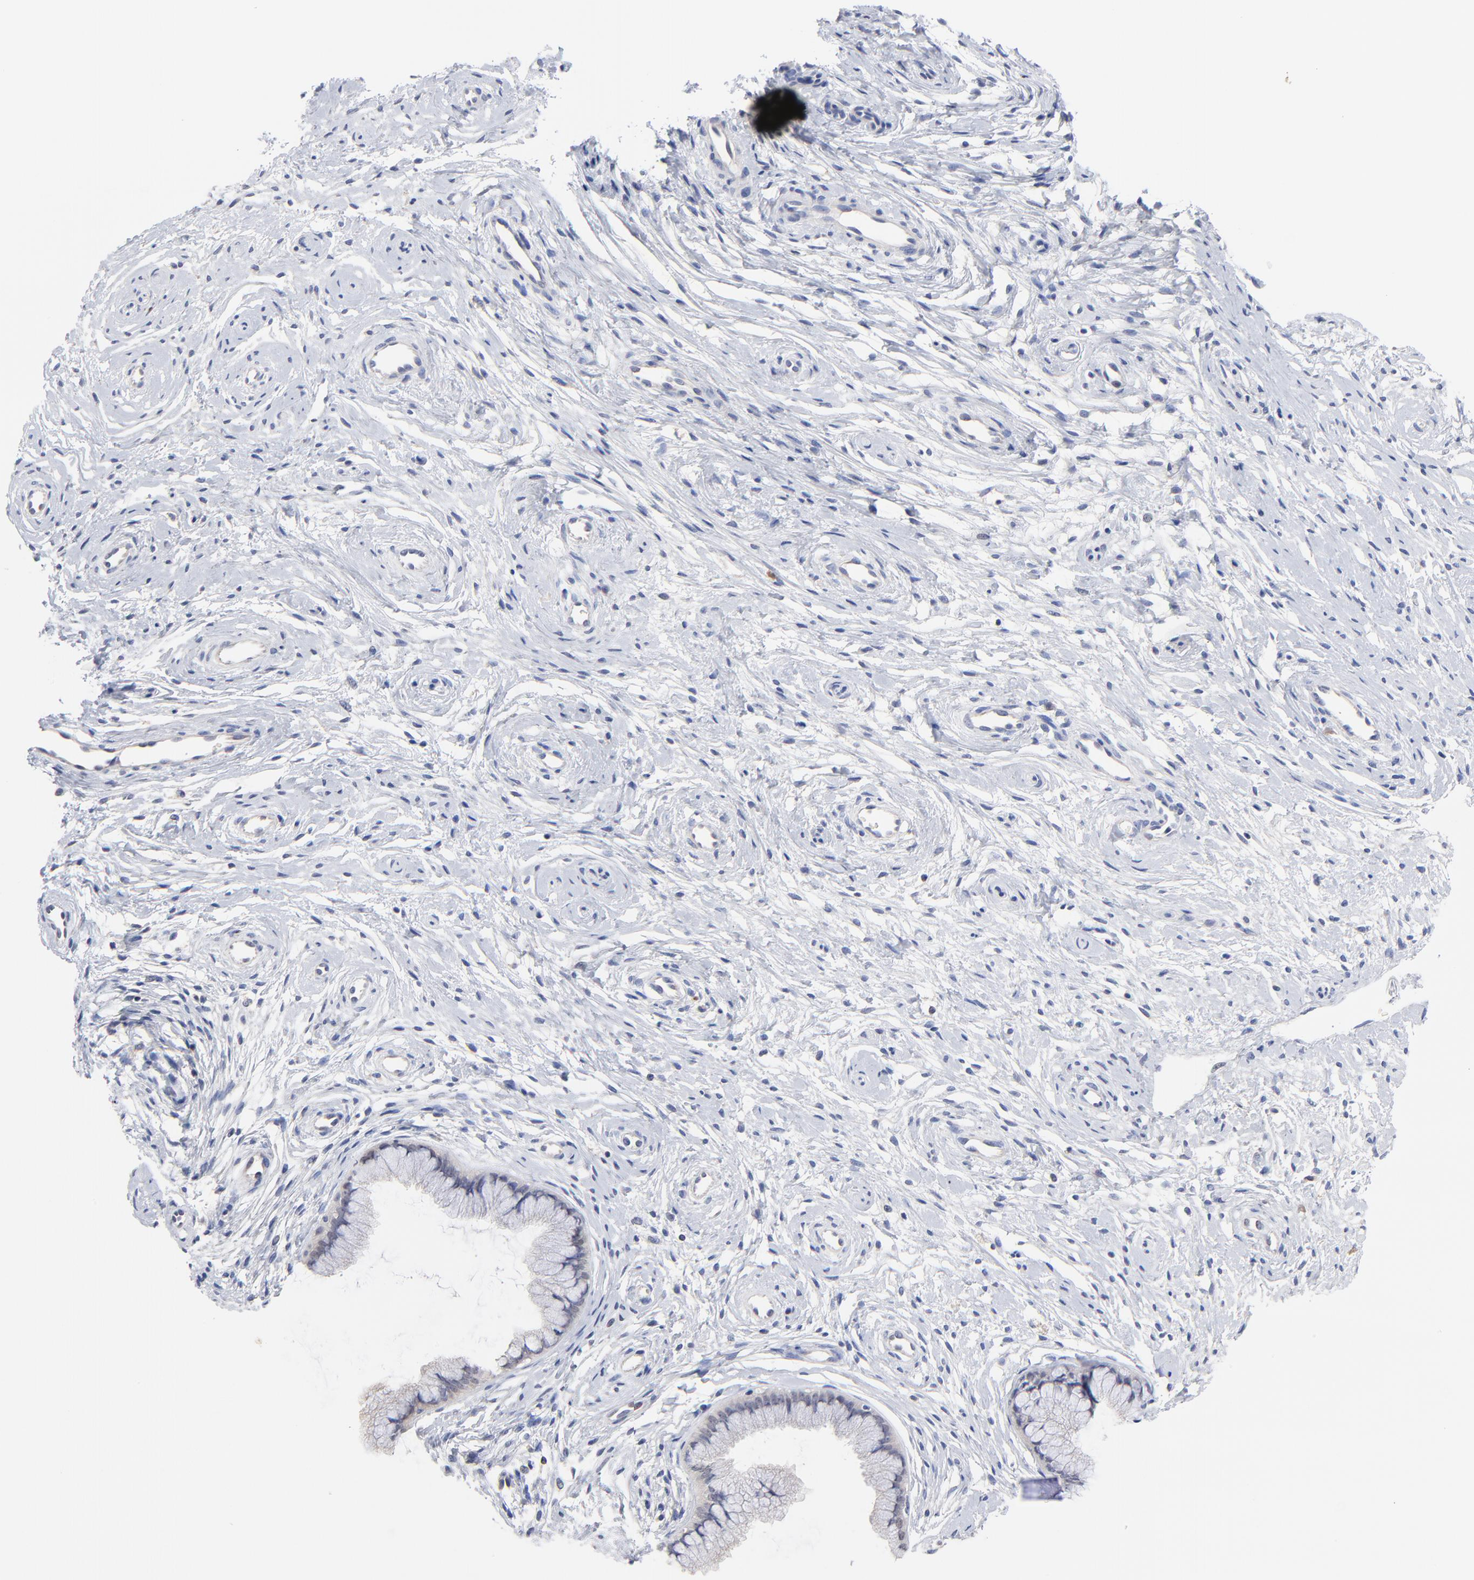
{"staining": {"intensity": "weak", "quantity": "<25%", "location": "cytoplasmic/membranous"}, "tissue": "cervix", "cell_type": "Glandular cells", "image_type": "normal", "snomed": [{"axis": "morphology", "description": "Normal tissue, NOS"}, {"axis": "topography", "description": "Cervix"}], "caption": "Photomicrograph shows no significant protein staining in glandular cells of unremarkable cervix. Brightfield microscopy of immunohistochemistry (IHC) stained with DAB (3,3'-diaminobenzidine) (brown) and hematoxylin (blue), captured at high magnification.", "gene": "TWNK", "patient": {"sex": "female", "age": 39}}